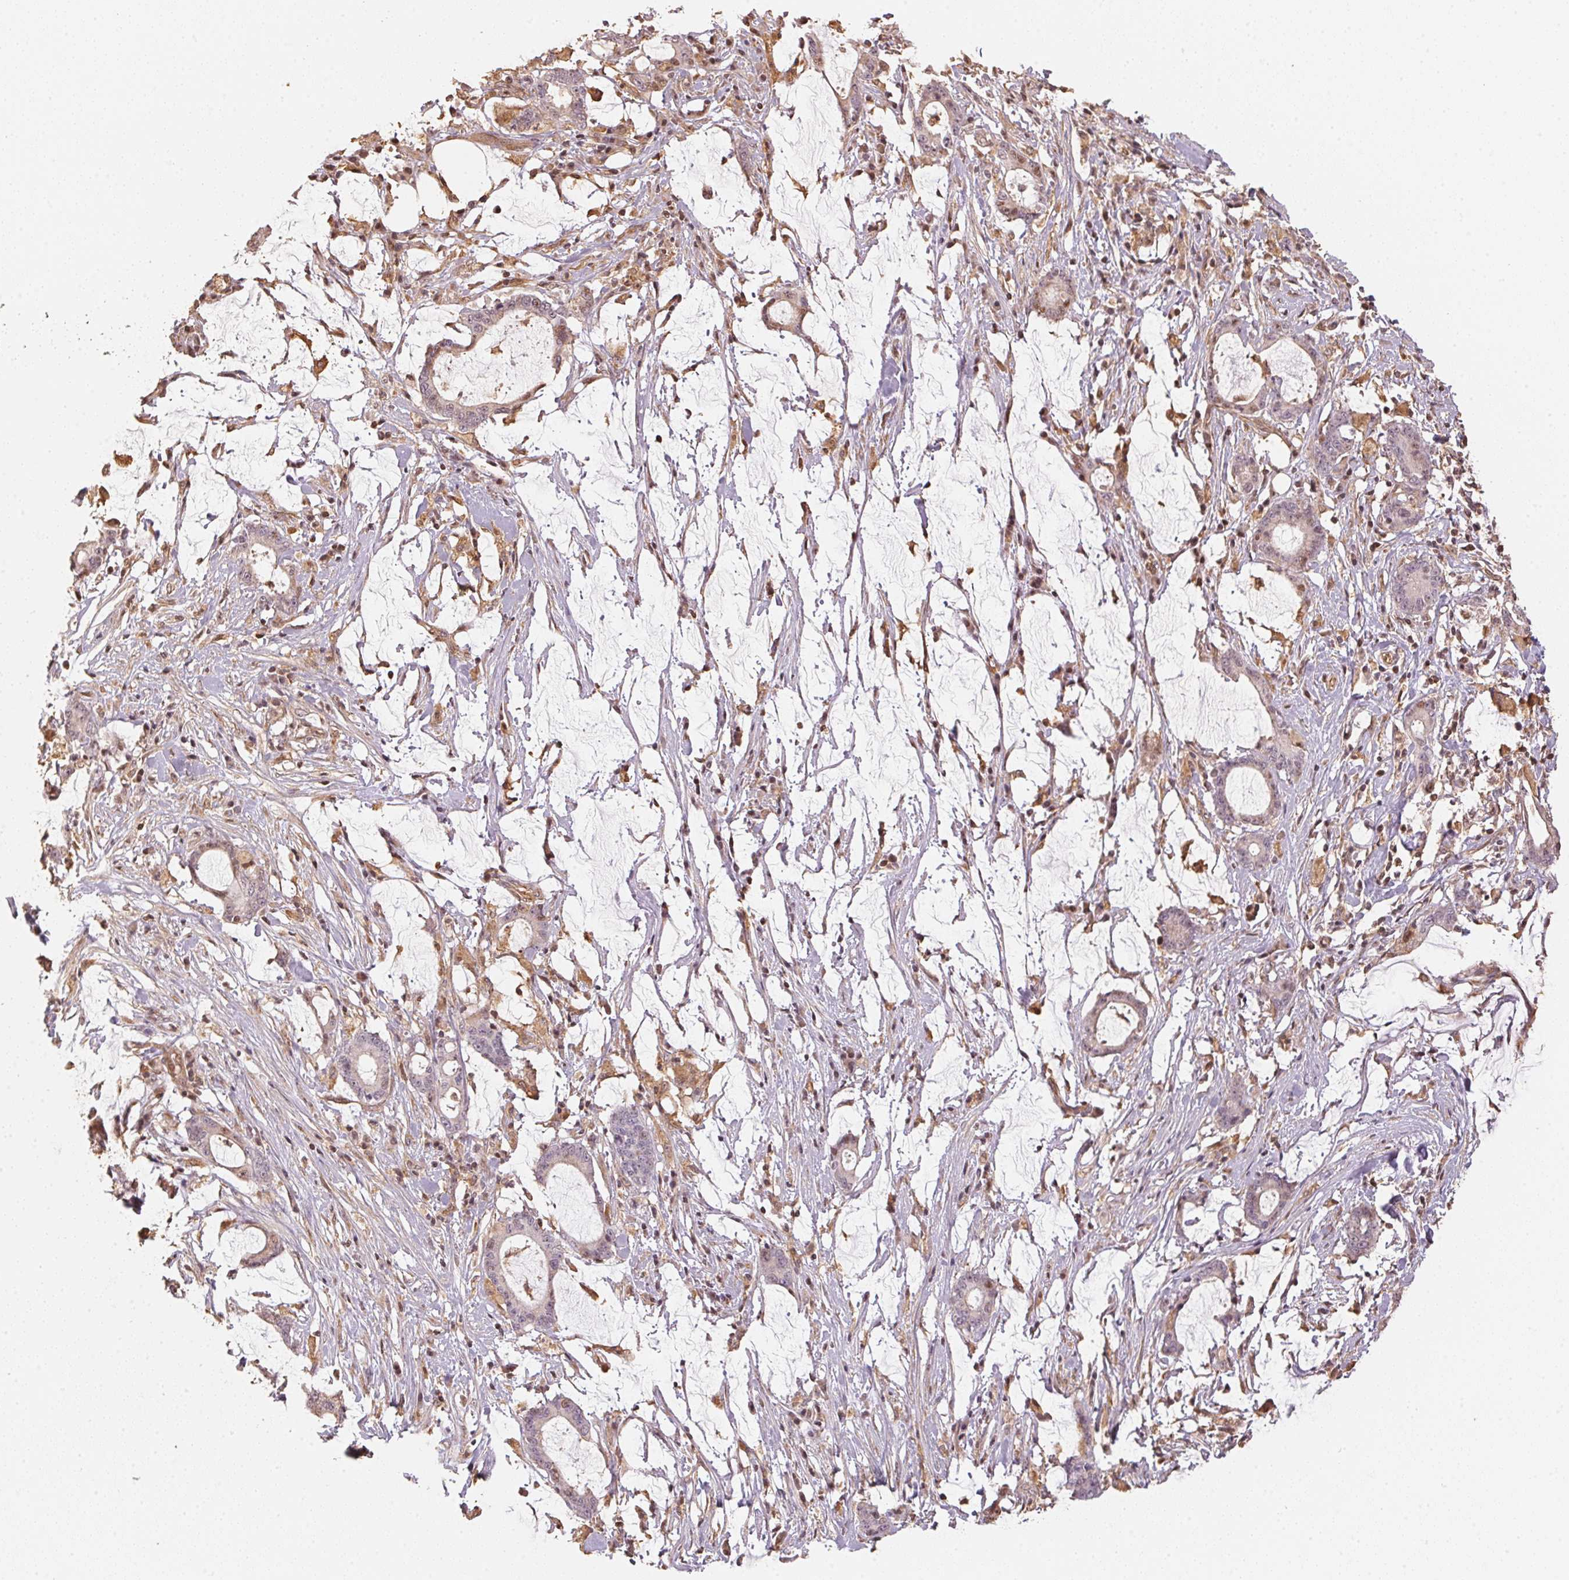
{"staining": {"intensity": "weak", "quantity": "<25%", "location": "nuclear"}, "tissue": "stomach cancer", "cell_type": "Tumor cells", "image_type": "cancer", "snomed": [{"axis": "morphology", "description": "Adenocarcinoma, NOS"}, {"axis": "topography", "description": "Stomach, upper"}], "caption": "Tumor cells are negative for brown protein staining in stomach adenocarcinoma.", "gene": "FOXR2", "patient": {"sex": "male", "age": 68}}